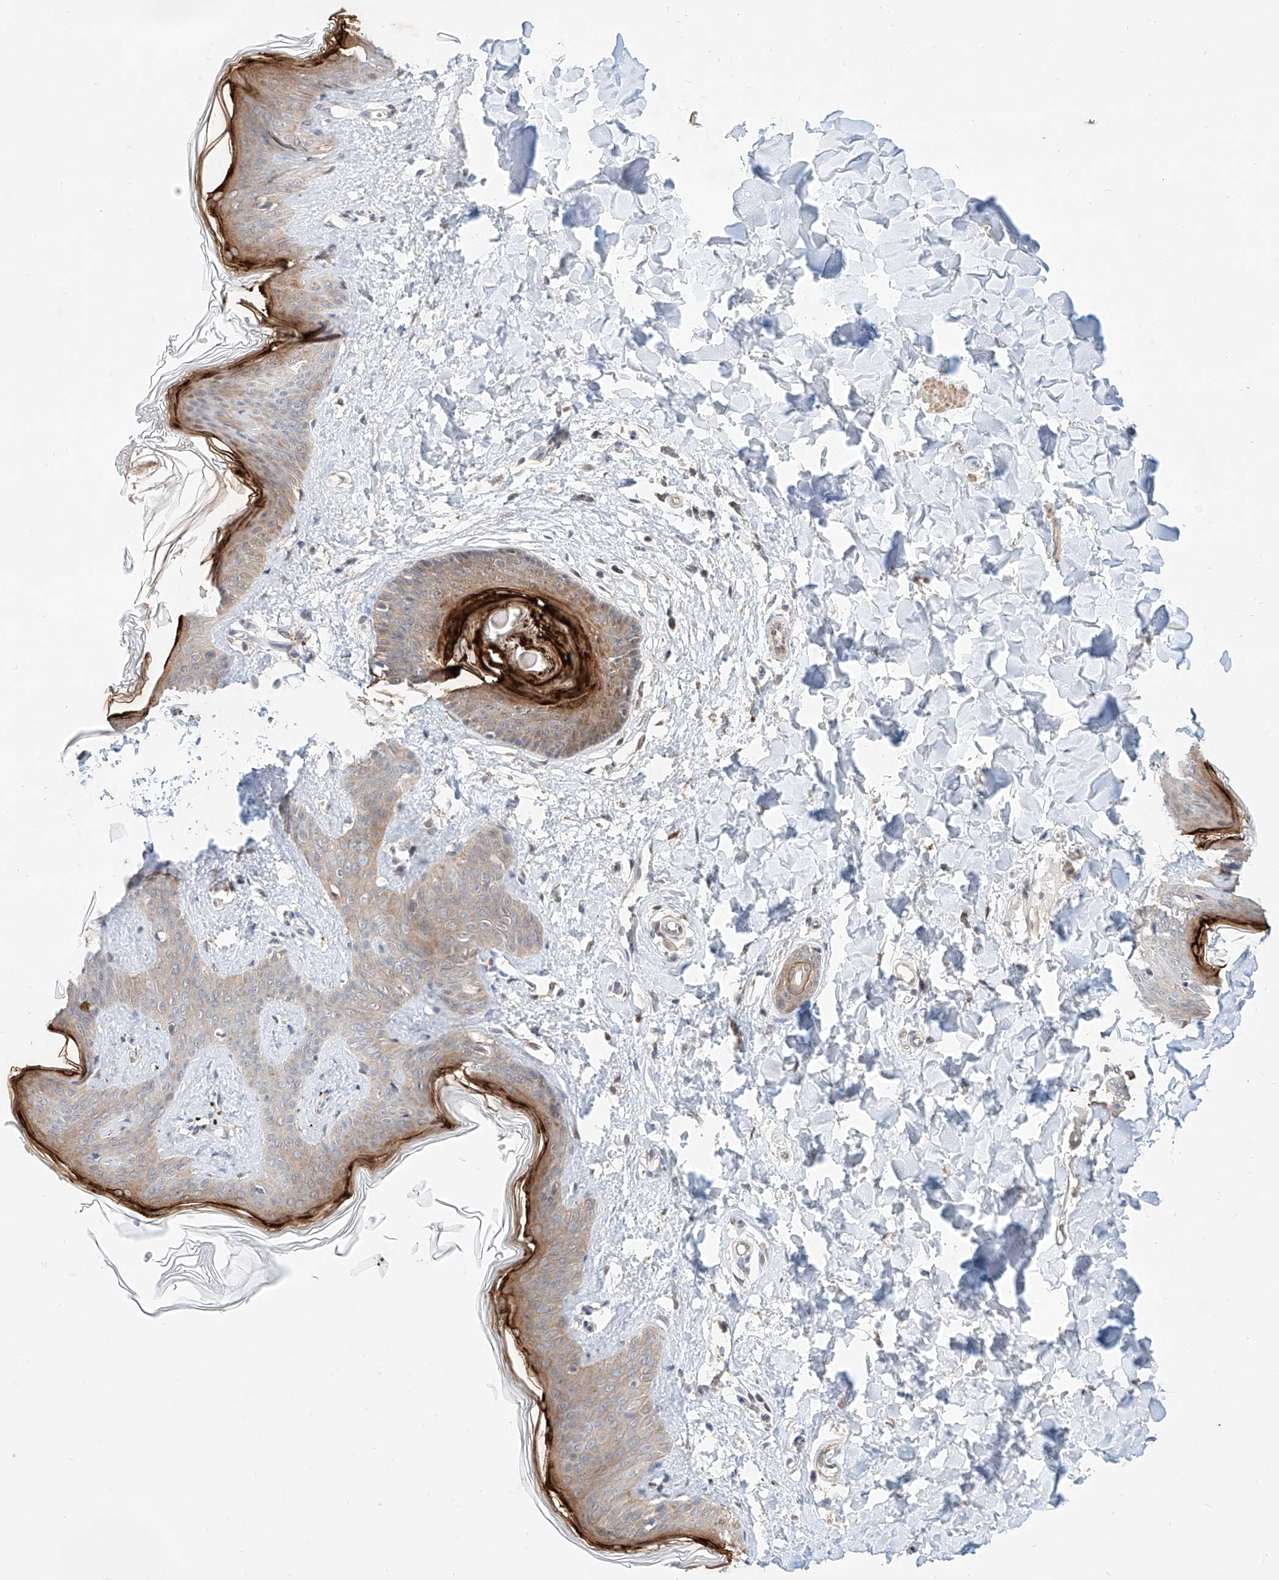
{"staining": {"intensity": "weak", "quantity": ">75%", "location": "cytoplasmic/membranous"}, "tissue": "skin", "cell_type": "Fibroblasts", "image_type": "normal", "snomed": [{"axis": "morphology", "description": "Normal tissue, NOS"}, {"axis": "topography", "description": "Skin"}], "caption": "DAB immunohistochemical staining of unremarkable skin displays weak cytoplasmic/membranous protein staining in about >75% of fibroblasts.", "gene": "TSR2", "patient": {"sex": "female", "age": 17}}